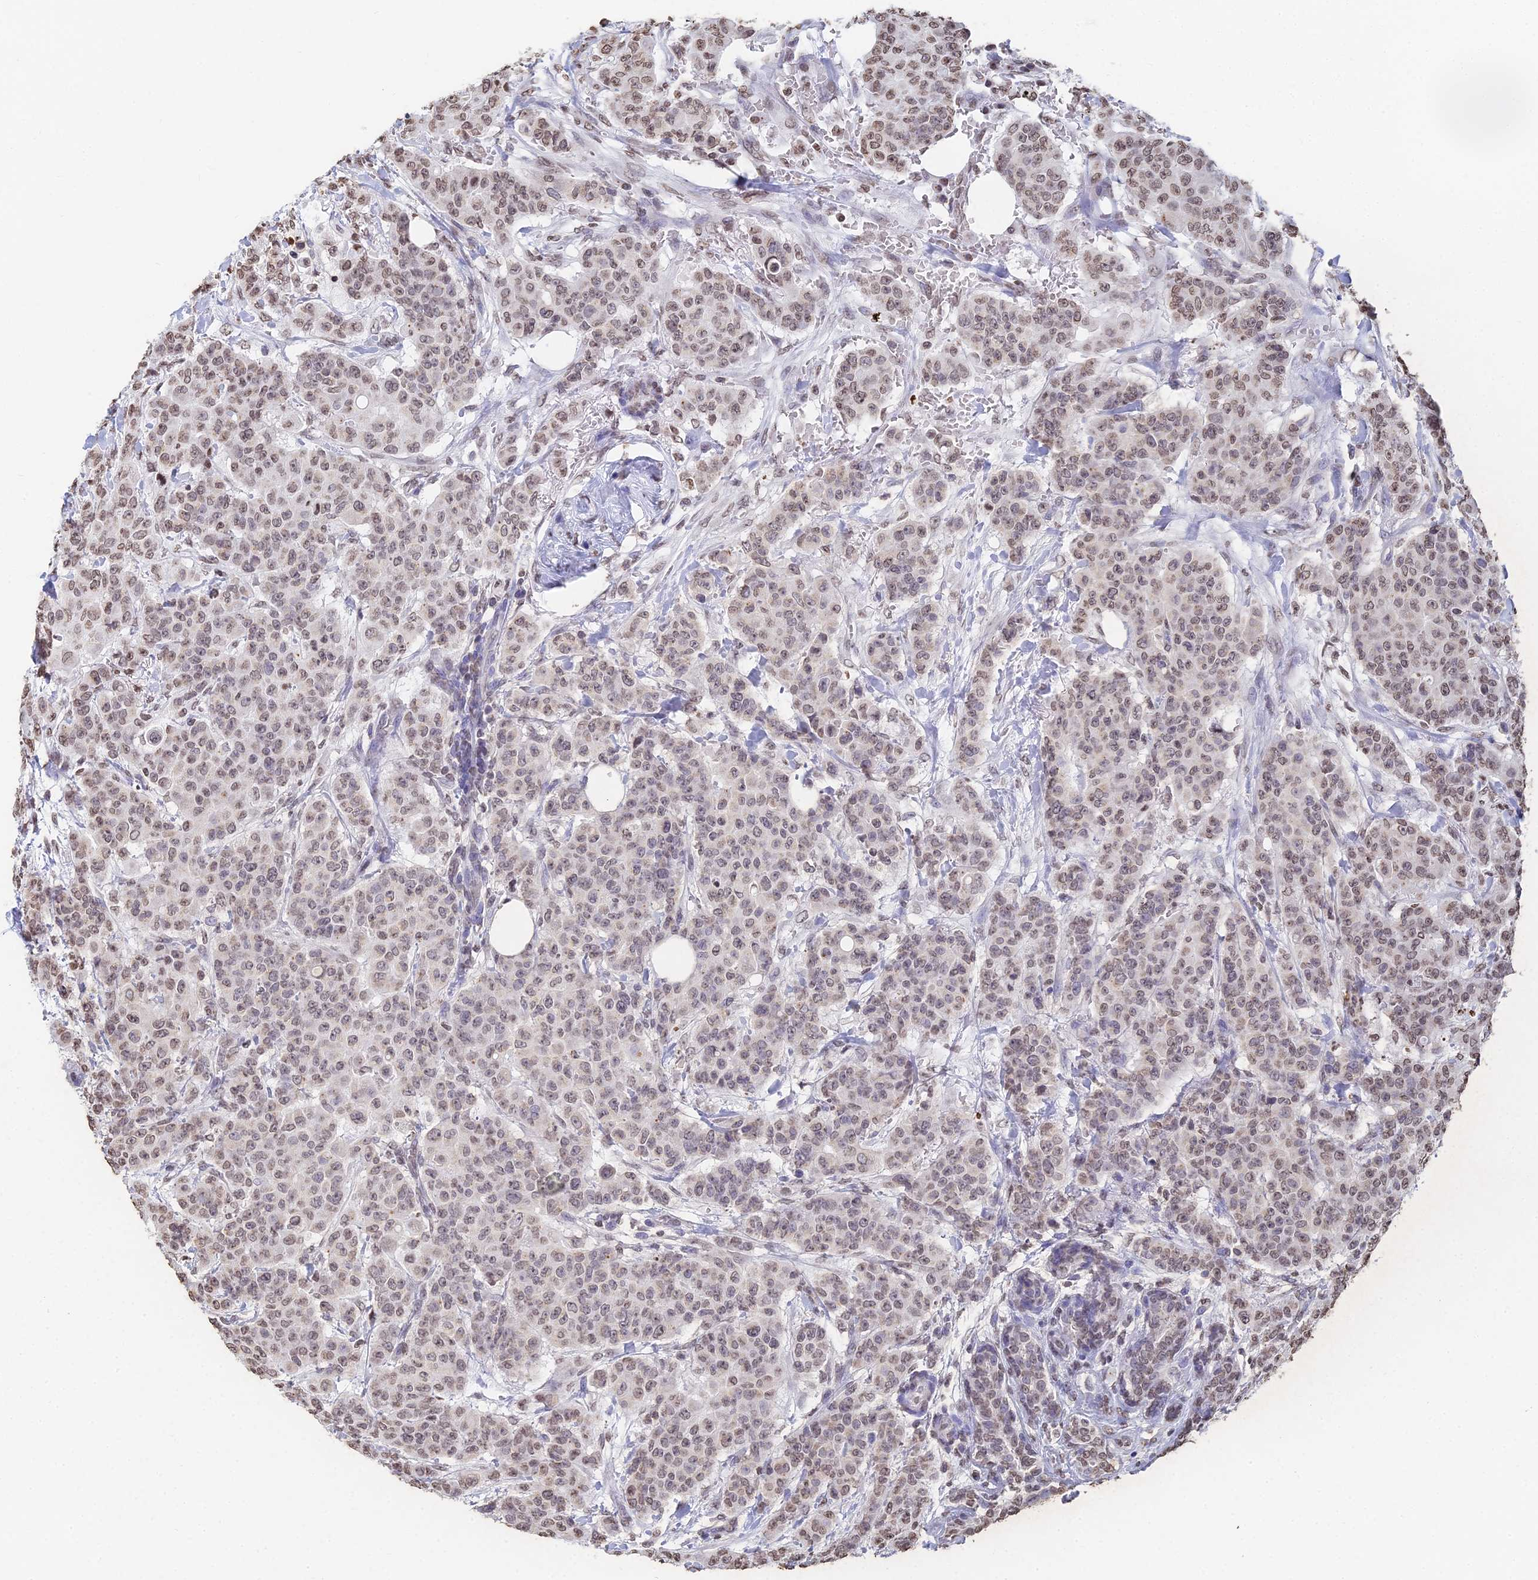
{"staining": {"intensity": "weak", "quantity": ">75%", "location": "nuclear"}, "tissue": "breast cancer", "cell_type": "Tumor cells", "image_type": "cancer", "snomed": [{"axis": "morphology", "description": "Duct carcinoma"}, {"axis": "topography", "description": "Breast"}], "caption": "High-power microscopy captured an immunohistochemistry (IHC) micrograph of breast intraductal carcinoma, revealing weak nuclear positivity in approximately >75% of tumor cells.", "gene": "GBP3", "patient": {"sex": "female", "age": 40}}